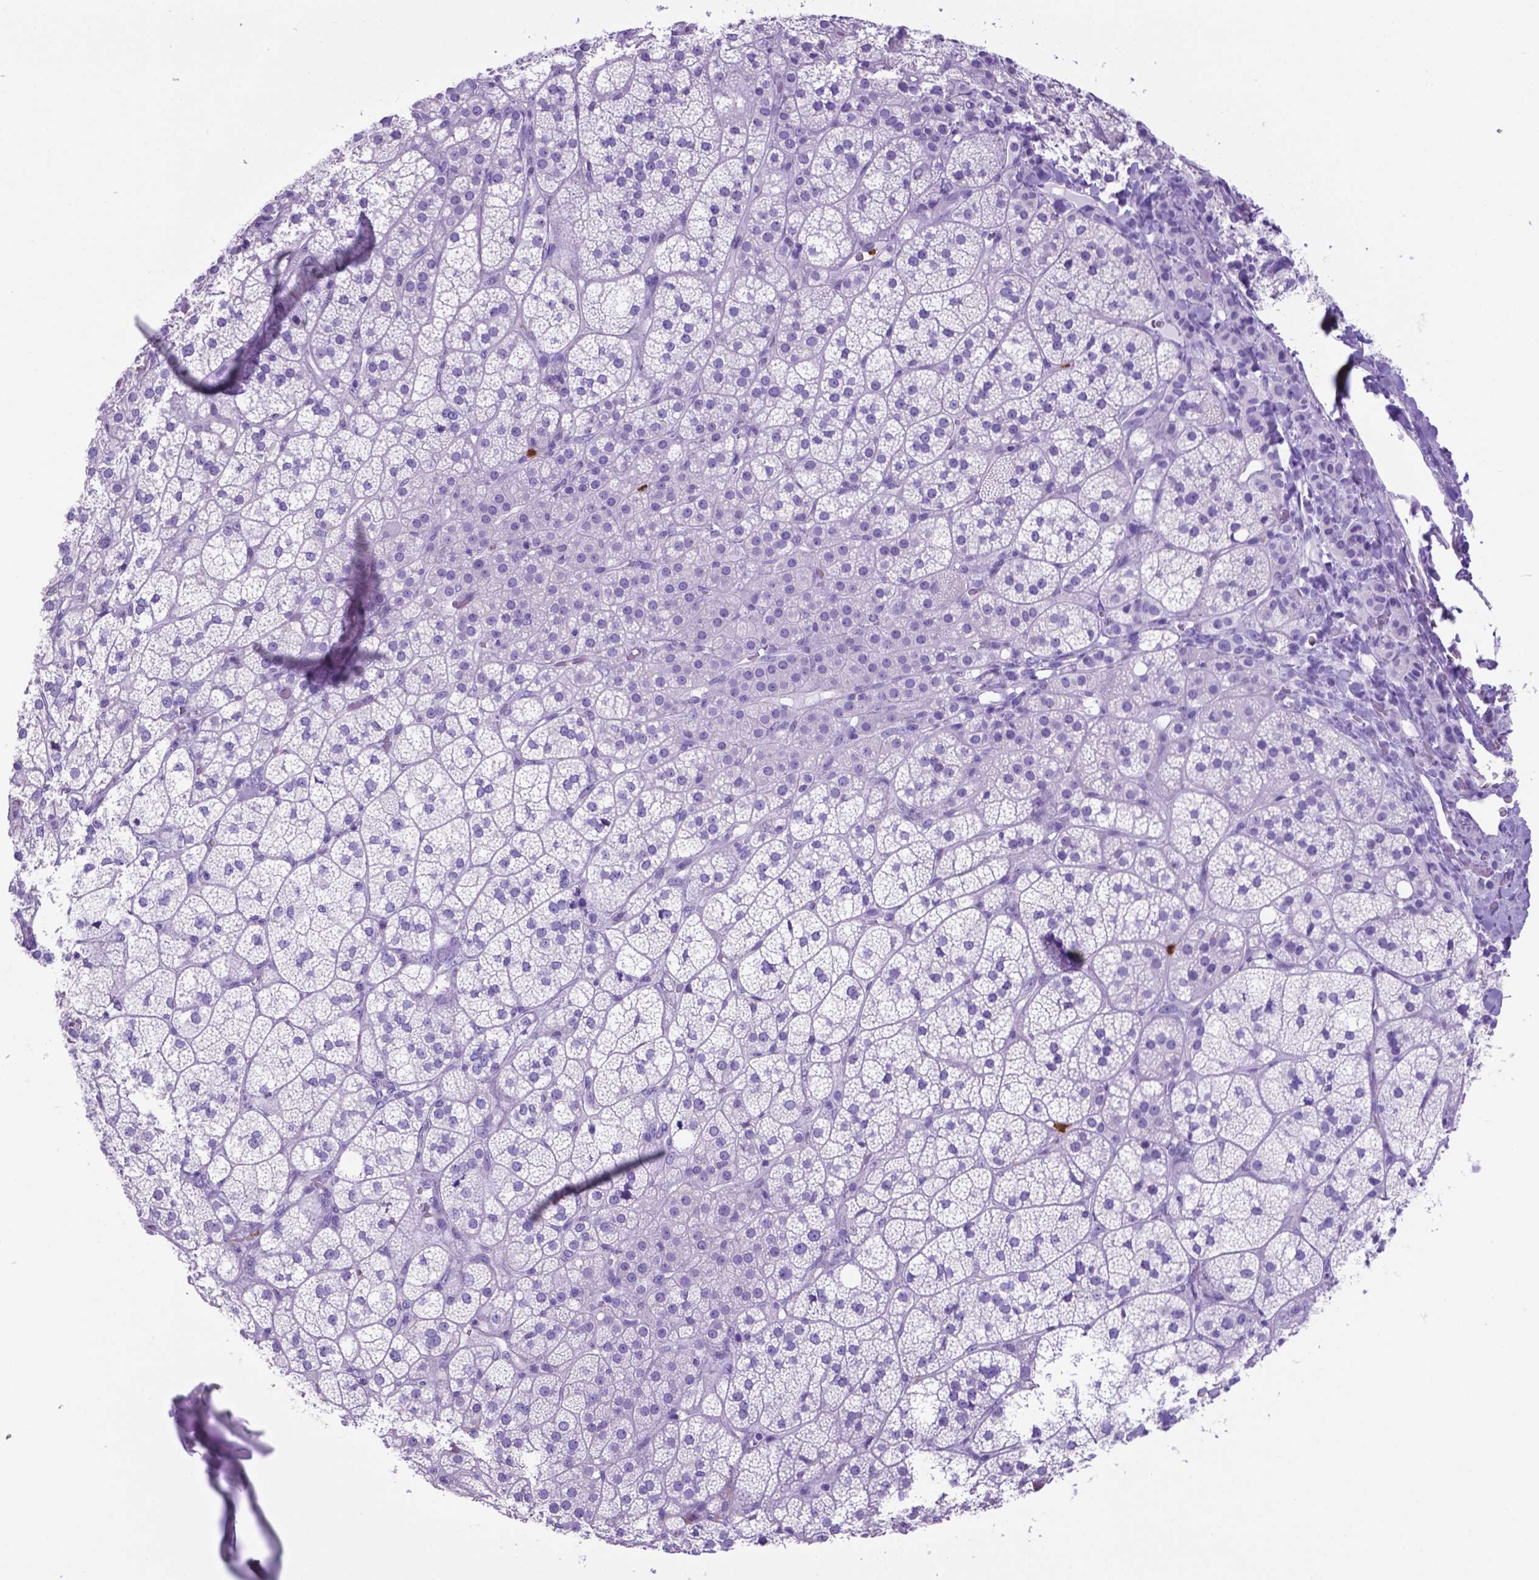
{"staining": {"intensity": "negative", "quantity": "none", "location": "none"}, "tissue": "adrenal gland", "cell_type": "Glandular cells", "image_type": "normal", "snomed": [{"axis": "morphology", "description": "Normal tissue, NOS"}, {"axis": "topography", "description": "Adrenal gland"}], "caption": "The histopathology image exhibits no staining of glandular cells in normal adrenal gland. (Brightfield microscopy of DAB (3,3'-diaminobenzidine) immunohistochemistry at high magnification).", "gene": "LZTR1", "patient": {"sex": "female", "age": 60}}